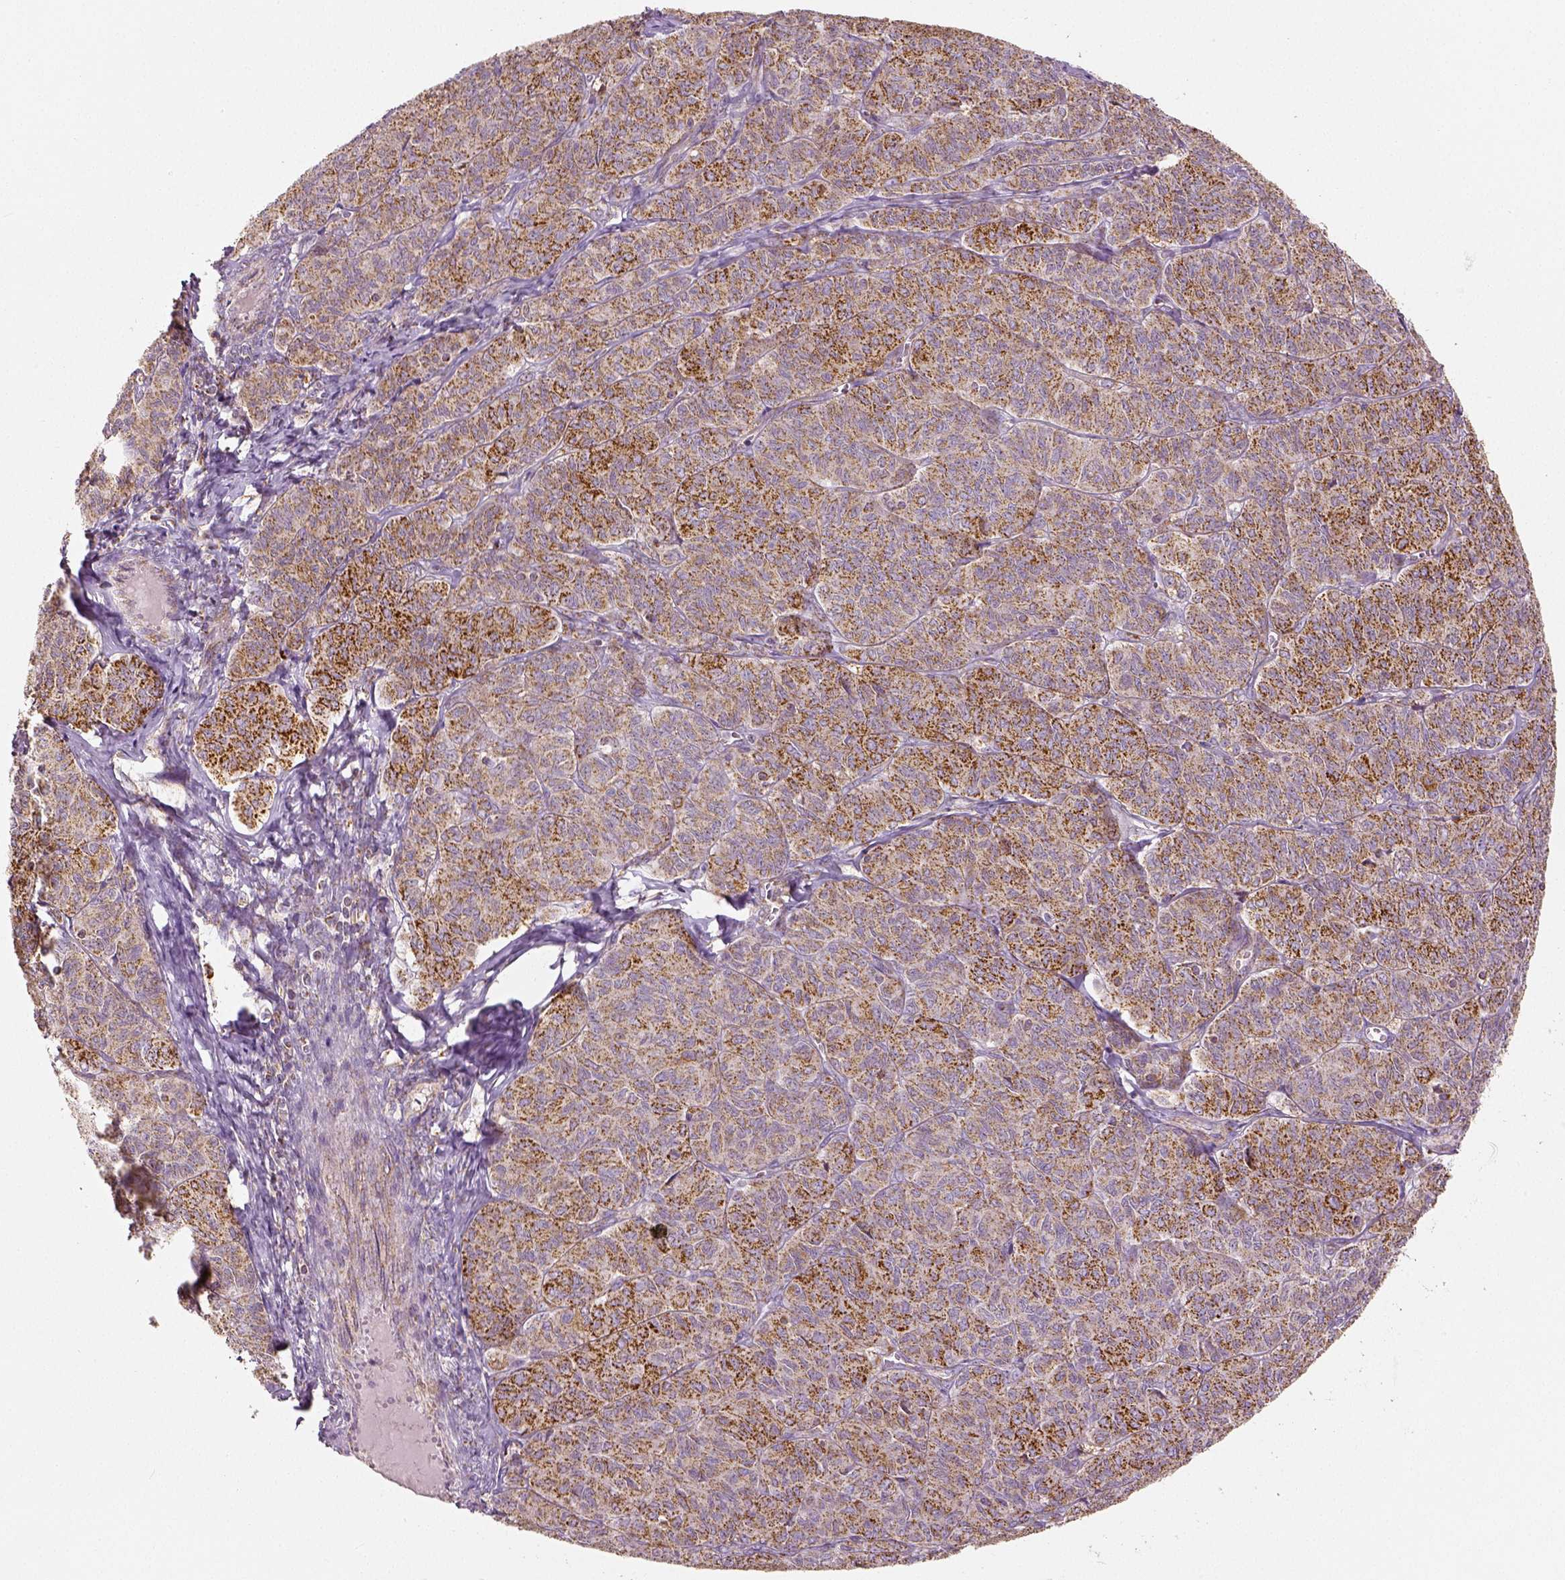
{"staining": {"intensity": "moderate", "quantity": ">75%", "location": "cytoplasmic/membranous"}, "tissue": "ovarian cancer", "cell_type": "Tumor cells", "image_type": "cancer", "snomed": [{"axis": "morphology", "description": "Carcinoma, endometroid"}, {"axis": "topography", "description": "Ovary"}], "caption": "Protein expression analysis of endometroid carcinoma (ovarian) reveals moderate cytoplasmic/membranous expression in about >75% of tumor cells.", "gene": "PGAM5", "patient": {"sex": "female", "age": 80}}